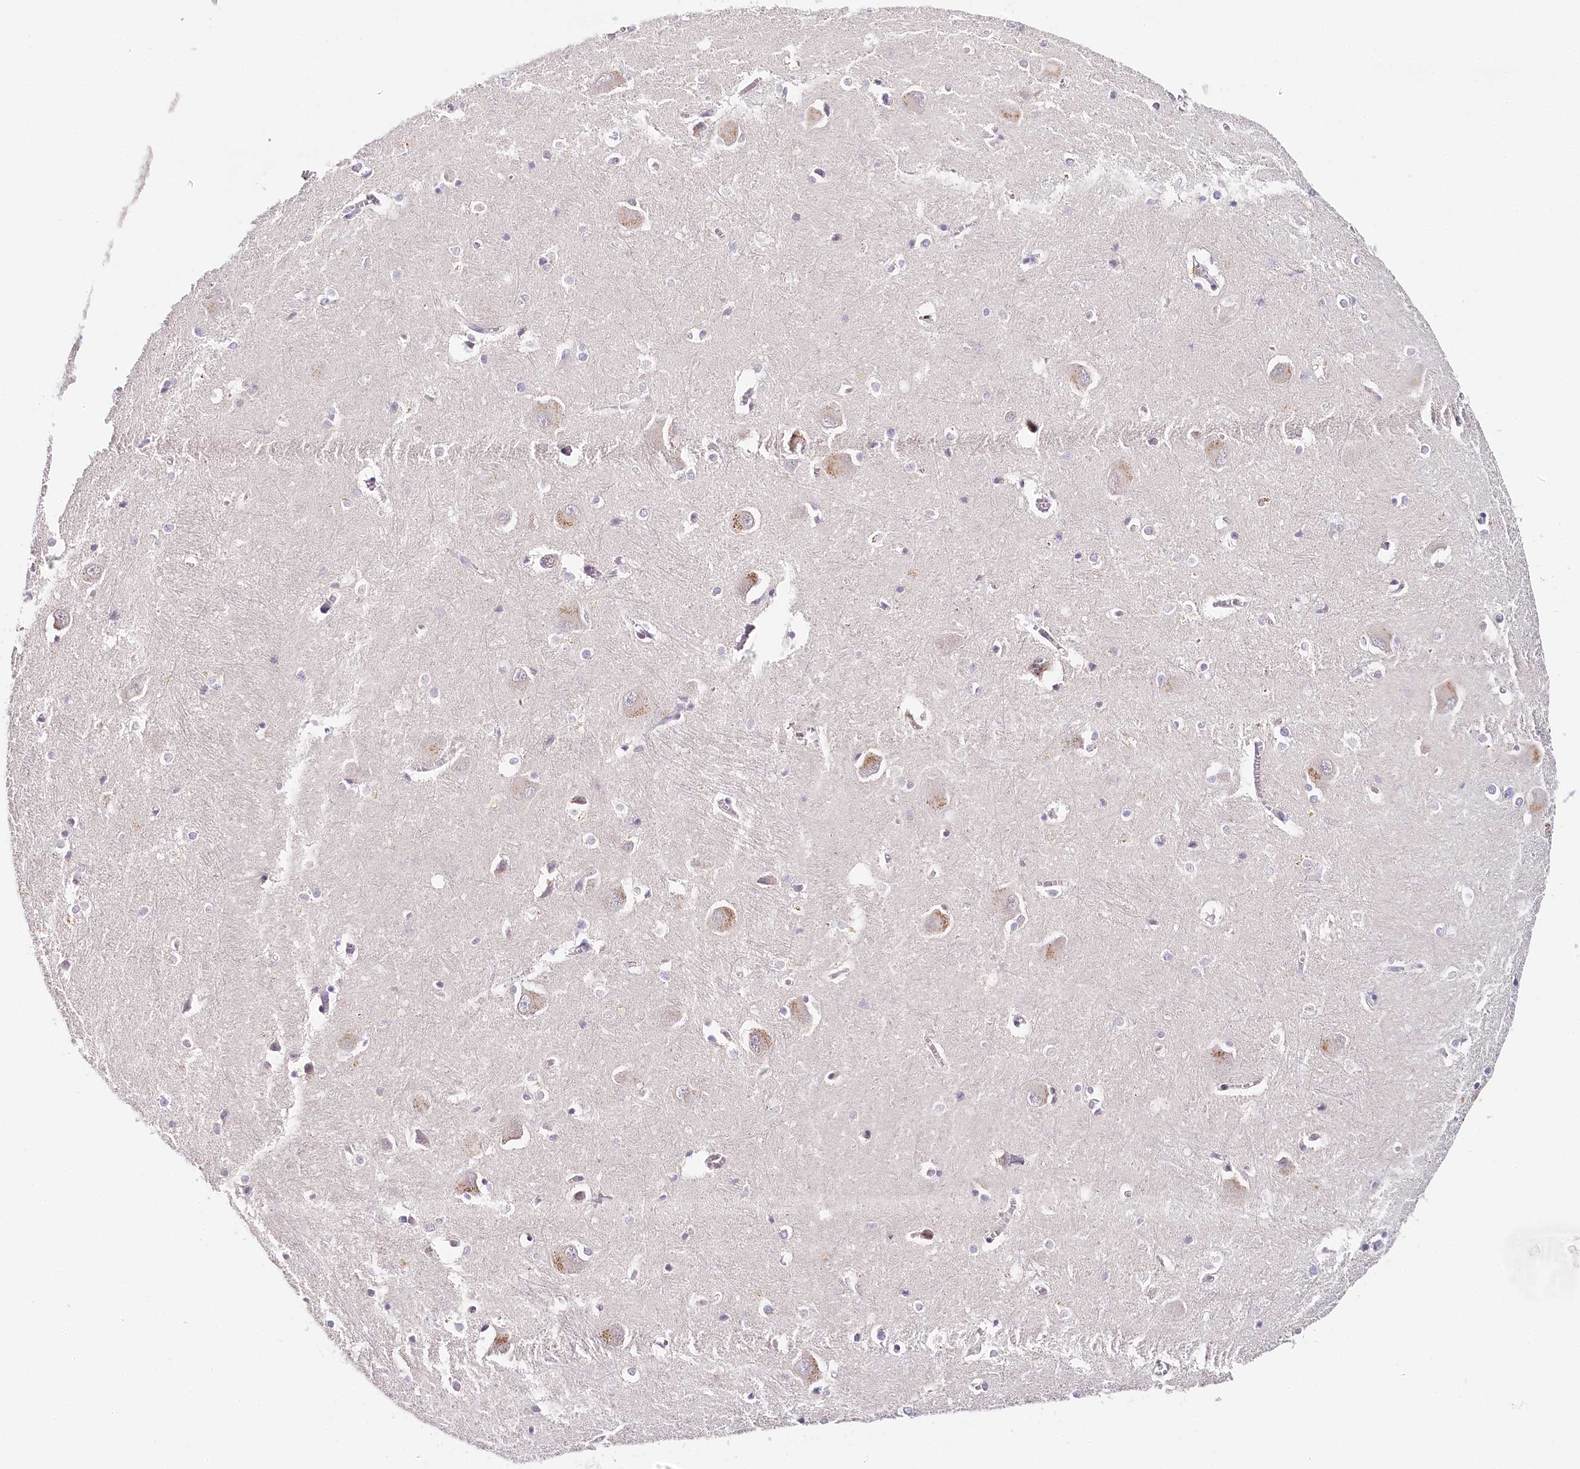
{"staining": {"intensity": "weak", "quantity": "<25%", "location": "cytoplasmic/membranous"}, "tissue": "caudate", "cell_type": "Glial cells", "image_type": "normal", "snomed": [{"axis": "morphology", "description": "Normal tissue, NOS"}, {"axis": "topography", "description": "Lateral ventricle wall"}], "caption": "This micrograph is of normal caudate stained with immunohistochemistry to label a protein in brown with the nuclei are counter-stained blue. There is no expression in glial cells.", "gene": "TP53", "patient": {"sex": "male", "age": 37}}